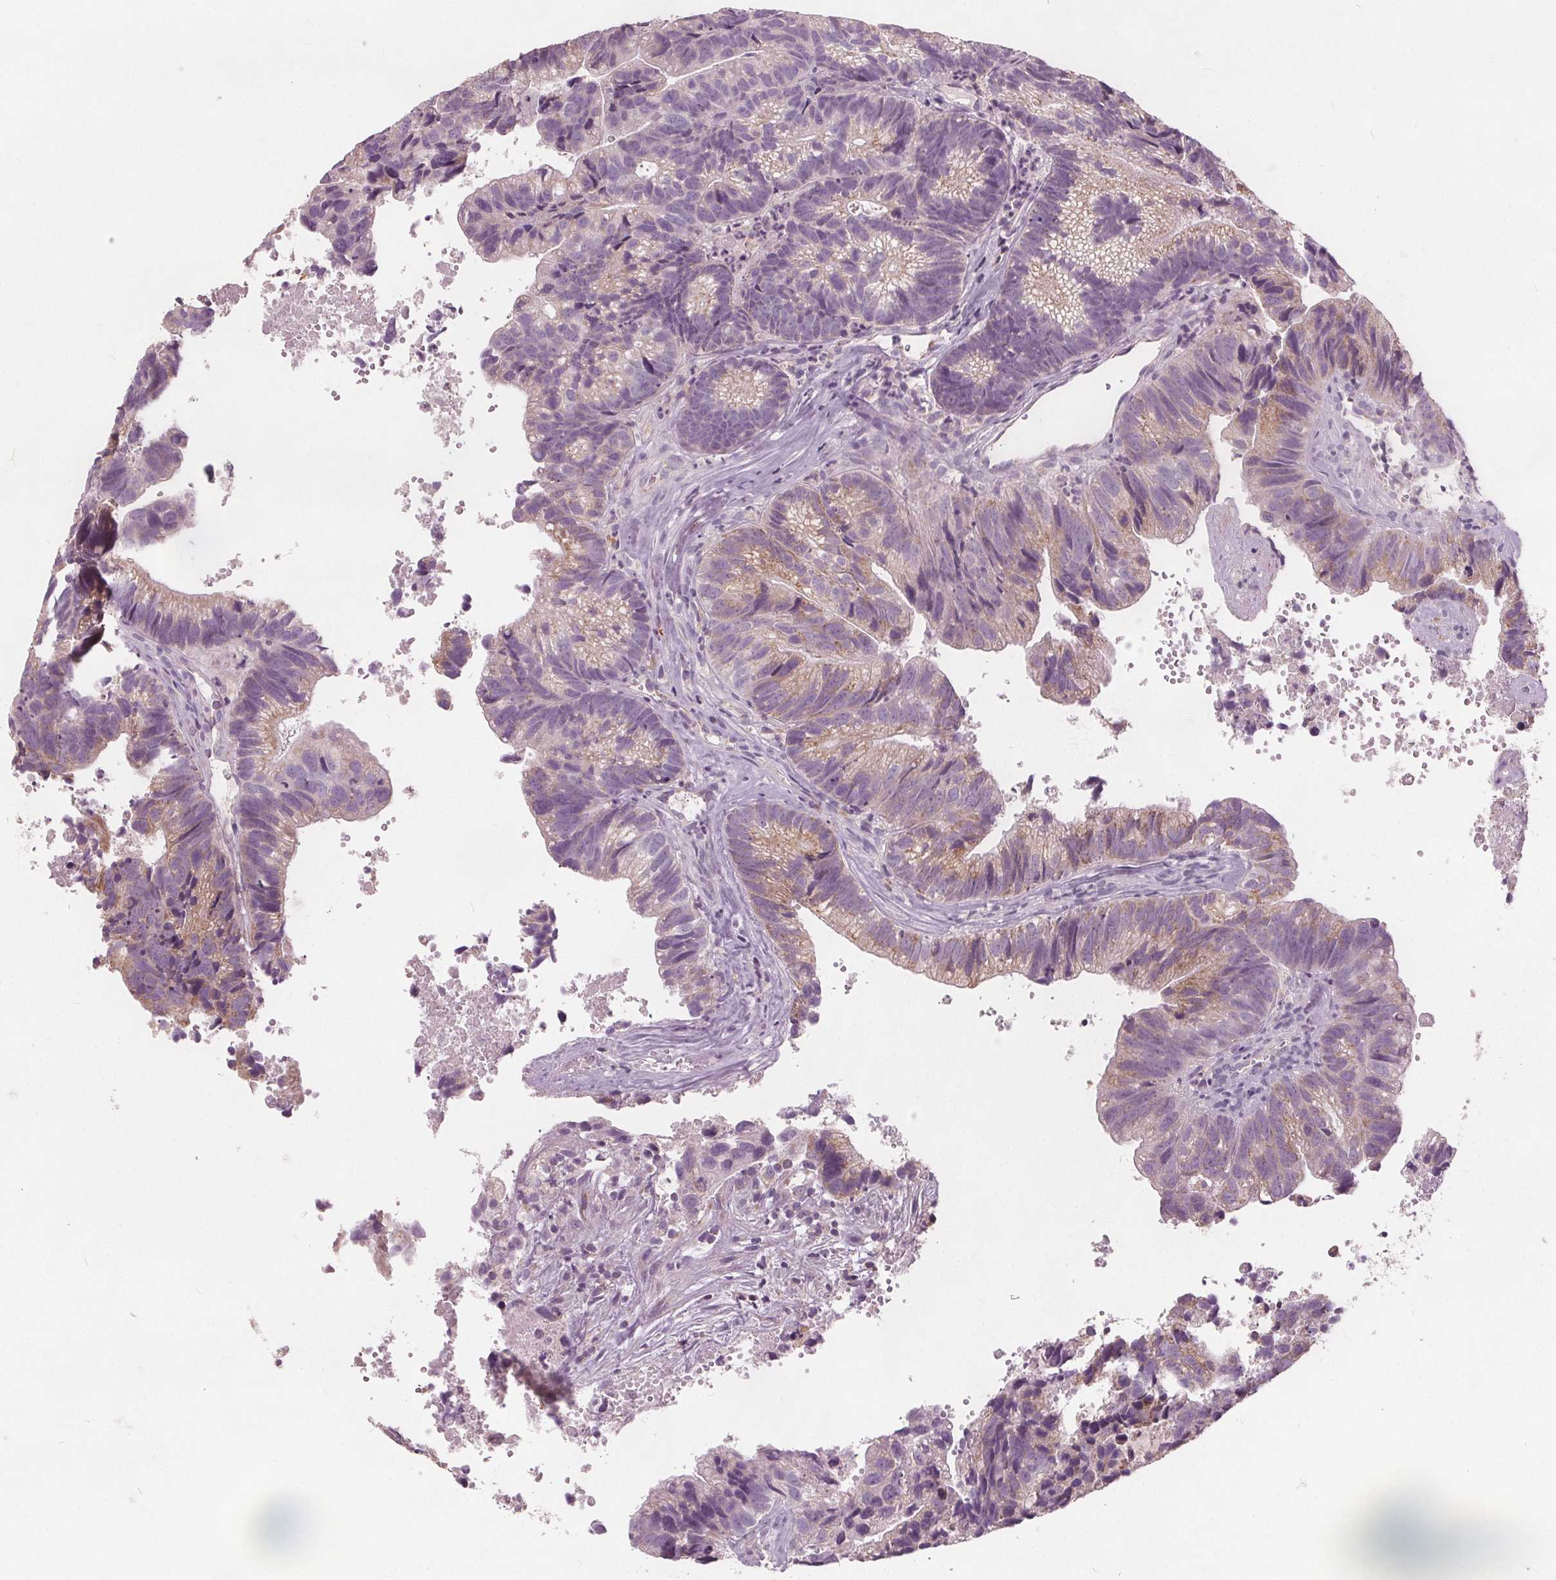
{"staining": {"intensity": "weak", "quantity": "<25%", "location": "cytoplasmic/membranous"}, "tissue": "head and neck cancer", "cell_type": "Tumor cells", "image_type": "cancer", "snomed": [{"axis": "morphology", "description": "Adenocarcinoma, NOS"}, {"axis": "topography", "description": "Head-Neck"}], "caption": "Tumor cells show no significant protein staining in head and neck cancer.", "gene": "ECI2", "patient": {"sex": "male", "age": 62}}